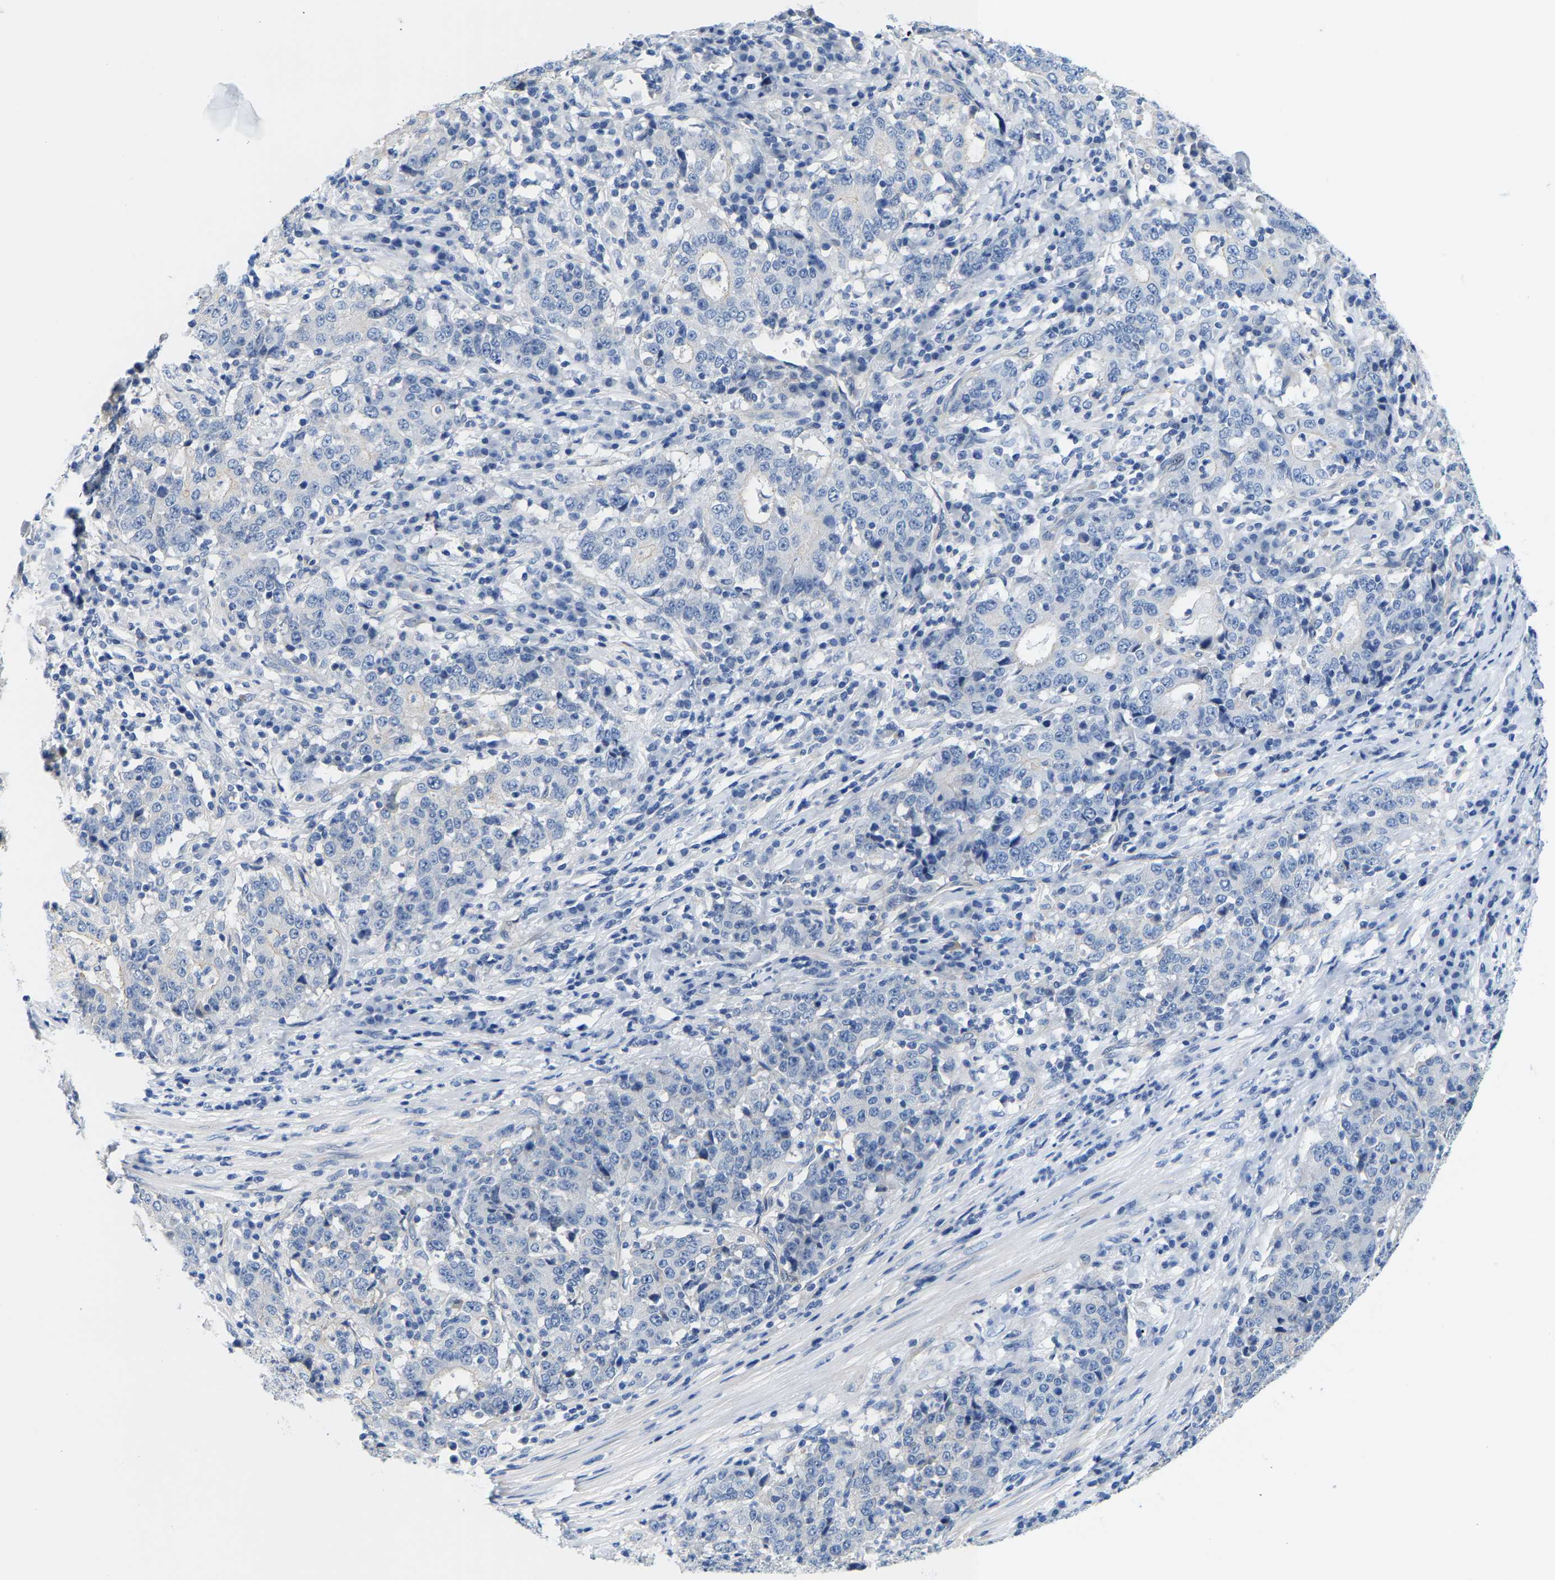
{"staining": {"intensity": "negative", "quantity": "none", "location": "none"}, "tissue": "stomach cancer", "cell_type": "Tumor cells", "image_type": "cancer", "snomed": [{"axis": "morphology", "description": "Adenocarcinoma, NOS"}, {"axis": "topography", "description": "Stomach"}], "caption": "Tumor cells are negative for brown protein staining in adenocarcinoma (stomach). Brightfield microscopy of immunohistochemistry stained with DAB (3,3'-diaminobenzidine) (brown) and hematoxylin (blue), captured at high magnification.", "gene": "DSCAM", "patient": {"sex": "male", "age": 59}}